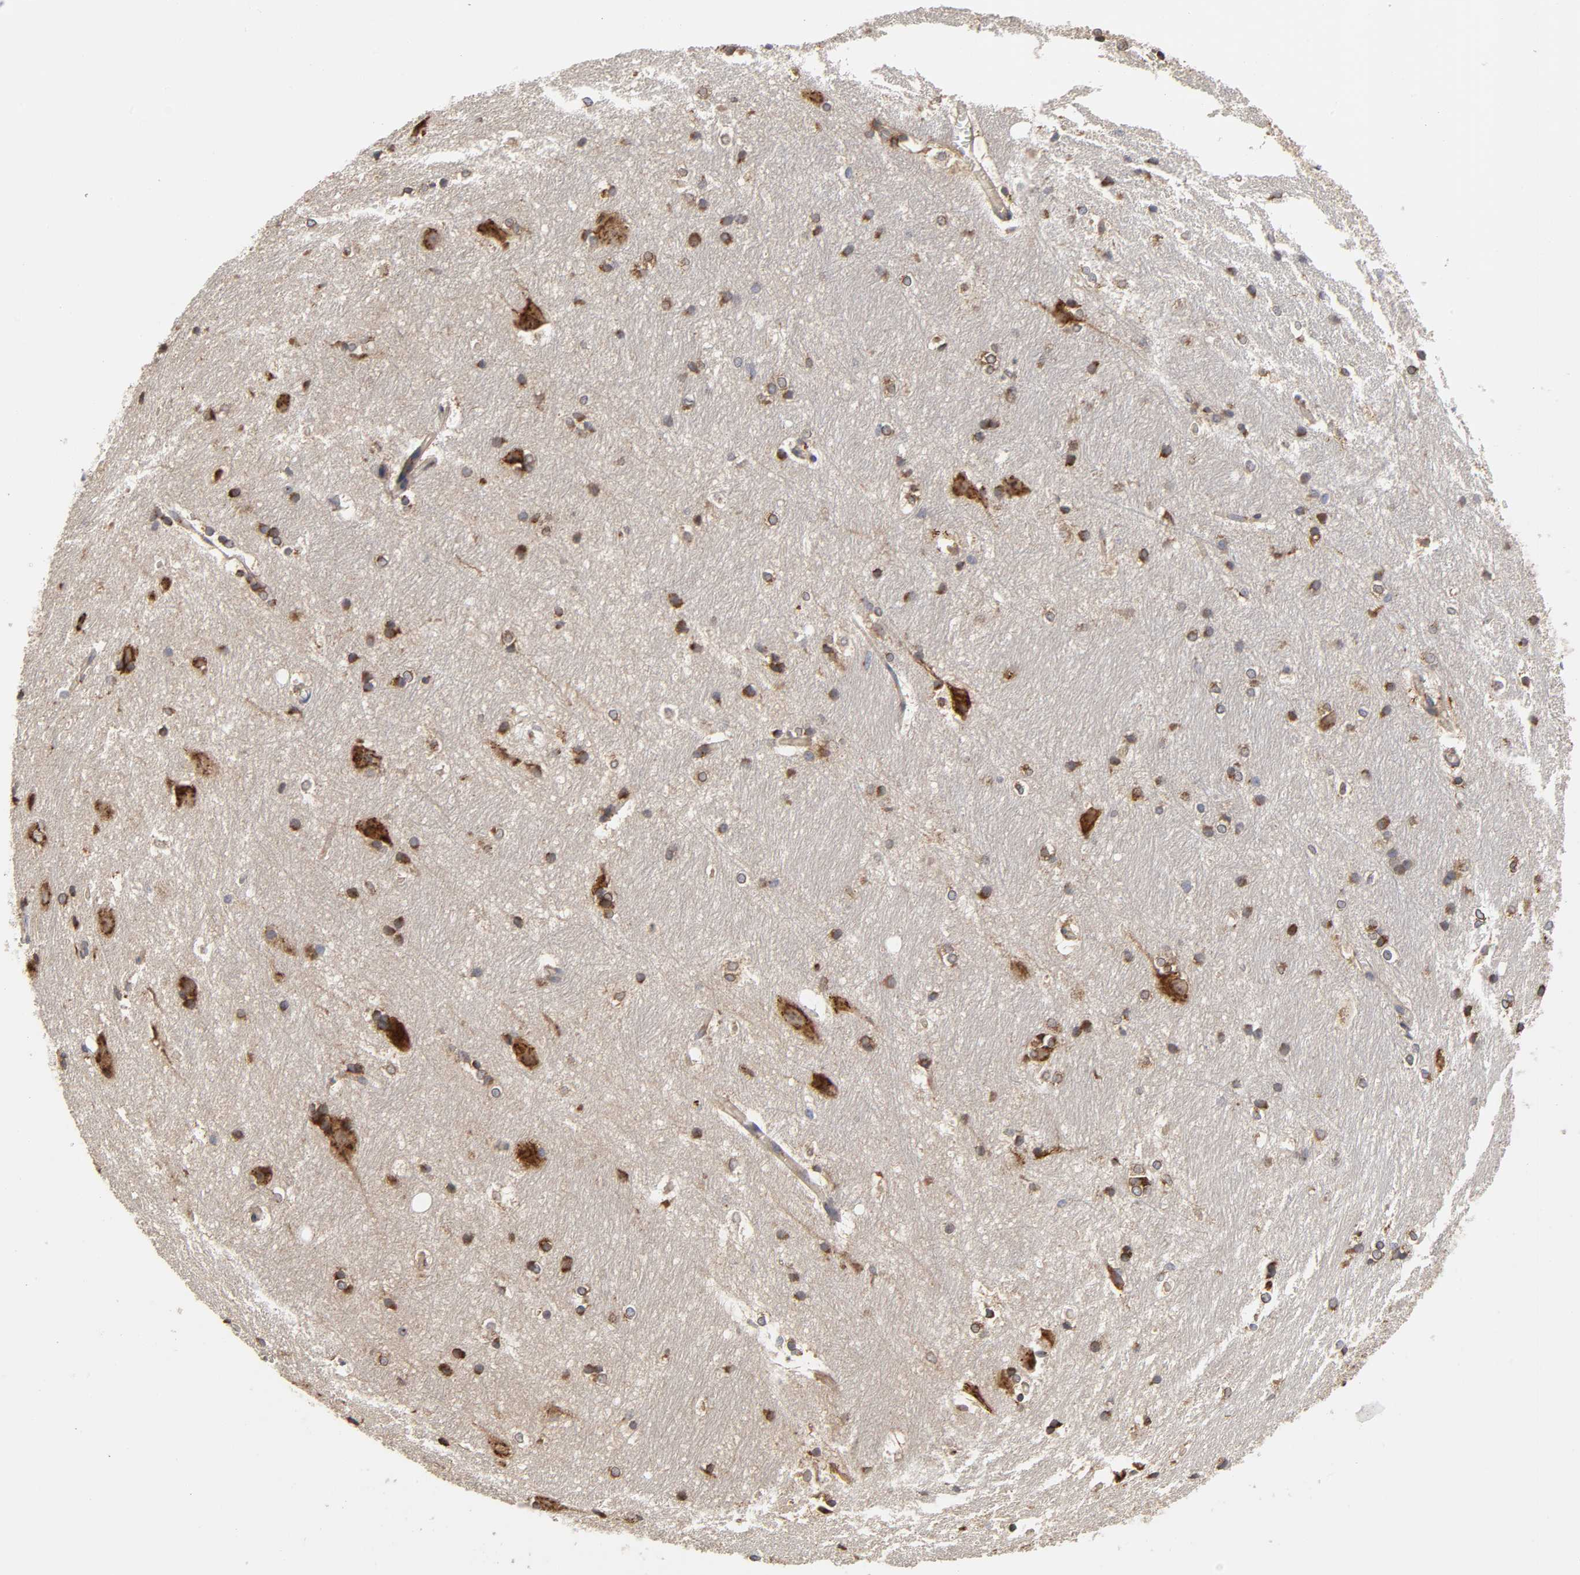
{"staining": {"intensity": "moderate", "quantity": ">75%", "location": "cytoplasmic/membranous"}, "tissue": "hippocampus", "cell_type": "Glial cells", "image_type": "normal", "snomed": [{"axis": "morphology", "description": "Normal tissue, NOS"}, {"axis": "topography", "description": "Hippocampus"}], "caption": "Human hippocampus stained with a protein marker displays moderate staining in glial cells.", "gene": "GNPTG", "patient": {"sex": "female", "age": 19}}